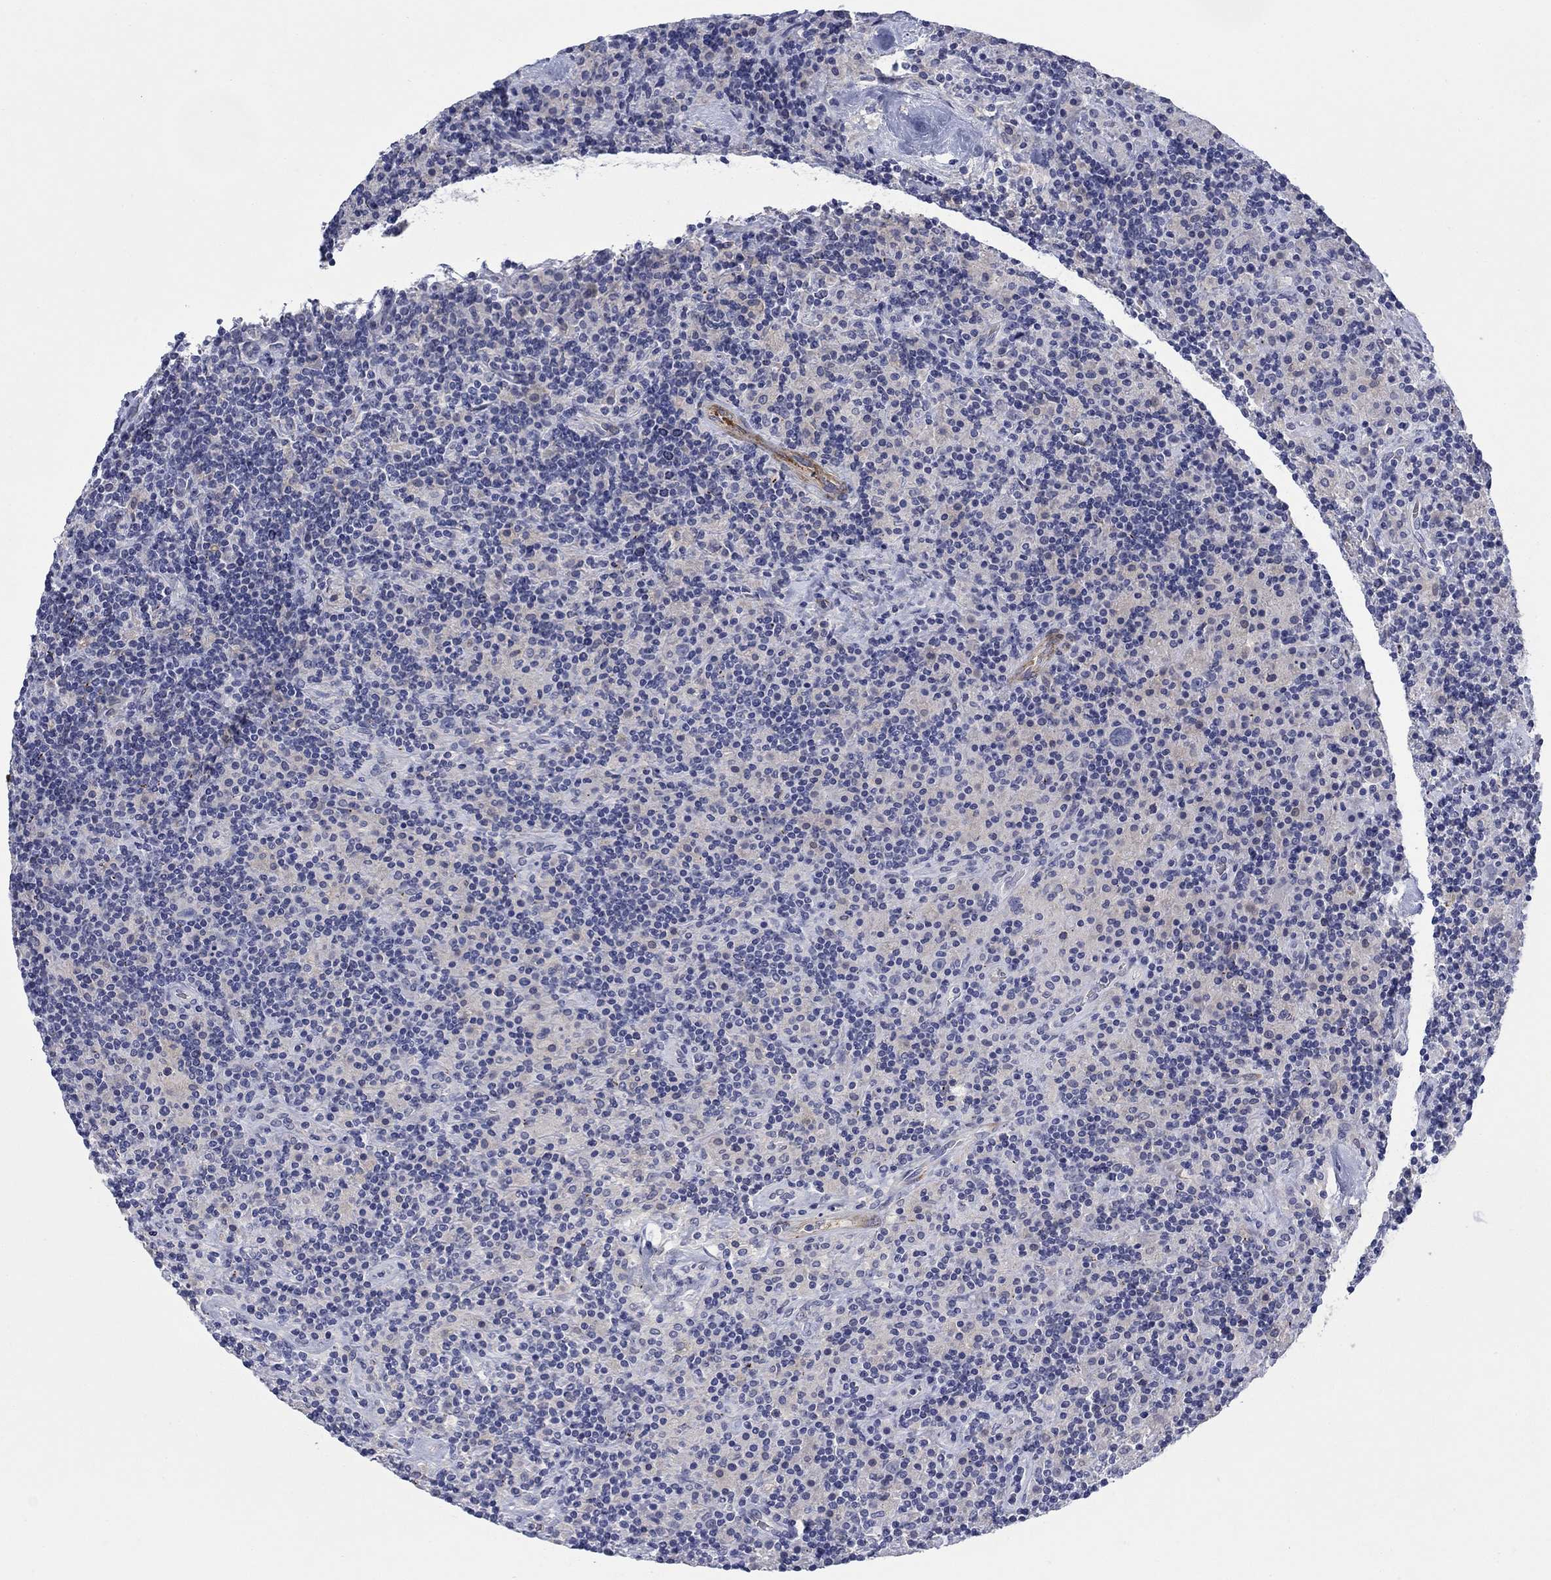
{"staining": {"intensity": "negative", "quantity": "none", "location": "none"}, "tissue": "lymphoma", "cell_type": "Tumor cells", "image_type": "cancer", "snomed": [{"axis": "morphology", "description": "Hodgkin's disease, NOS"}, {"axis": "topography", "description": "Lymph node"}], "caption": "An IHC photomicrograph of Hodgkin's disease is shown. There is no staining in tumor cells of Hodgkin's disease.", "gene": "PTPRZ1", "patient": {"sex": "male", "age": 70}}